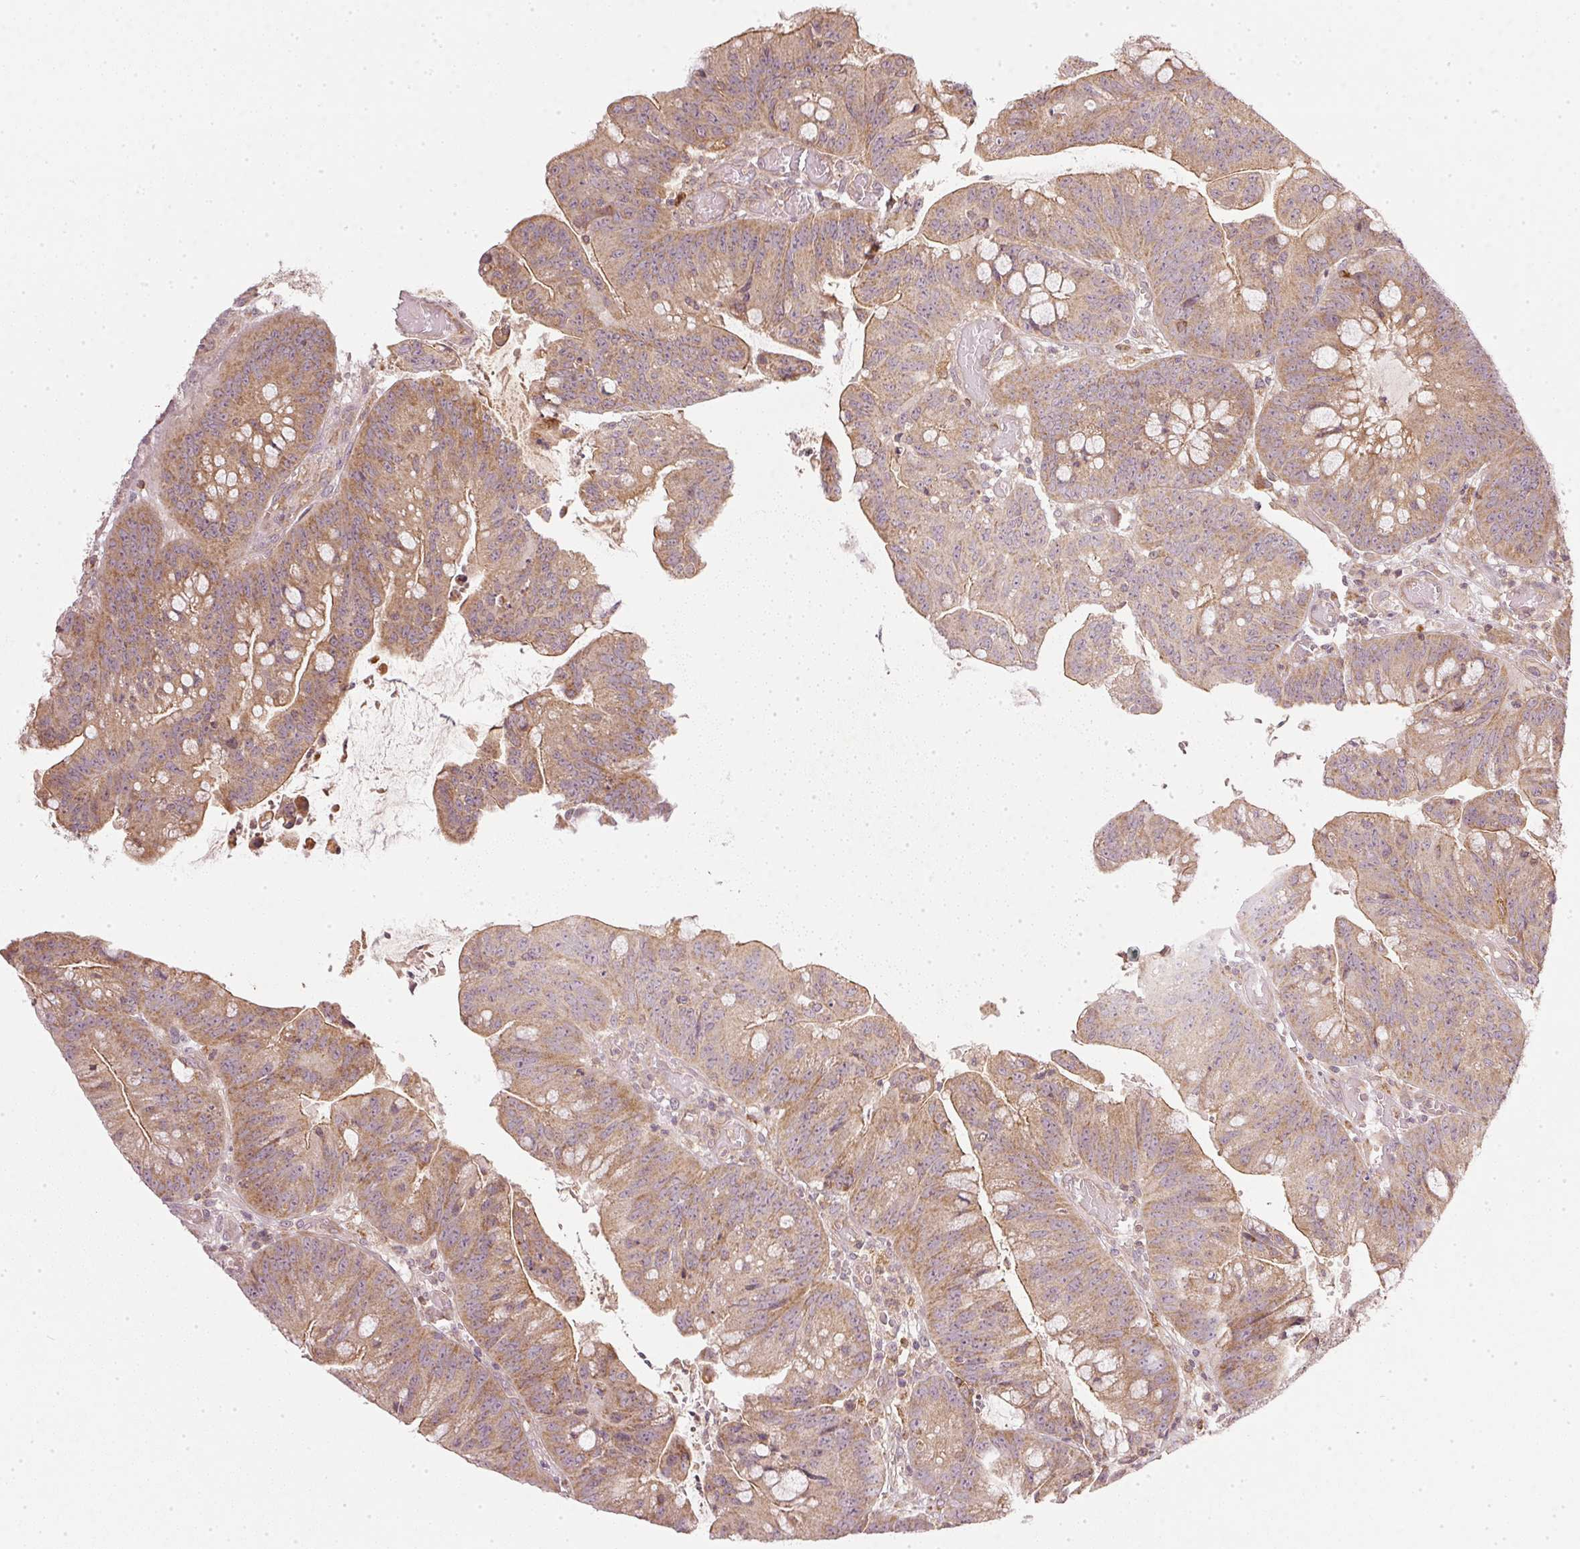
{"staining": {"intensity": "weak", "quantity": ">75%", "location": "cytoplasmic/membranous"}, "tissue": "colorectal cancer", "cell_type": "Tumor cells", "image_type": "cancer", "snomed": [{"axis": "morphology", "description": "Adenocarcinoma, NOS"}, {"axis": "topography", "description": "Colon"}], "caption": "High-magnification brightfield microscopy of adenocarcinoma (colorectal) stained with DAB (3,3'-diaminobenzidine) (brown) and counterstained with hematoxylin (blue). tumor cells exhibit weak cytoplasmic/membranous positivity is identified in approximately>75% of cells.", "gene": "NADK2", "patient": {"sex": "male", "age": 62}}